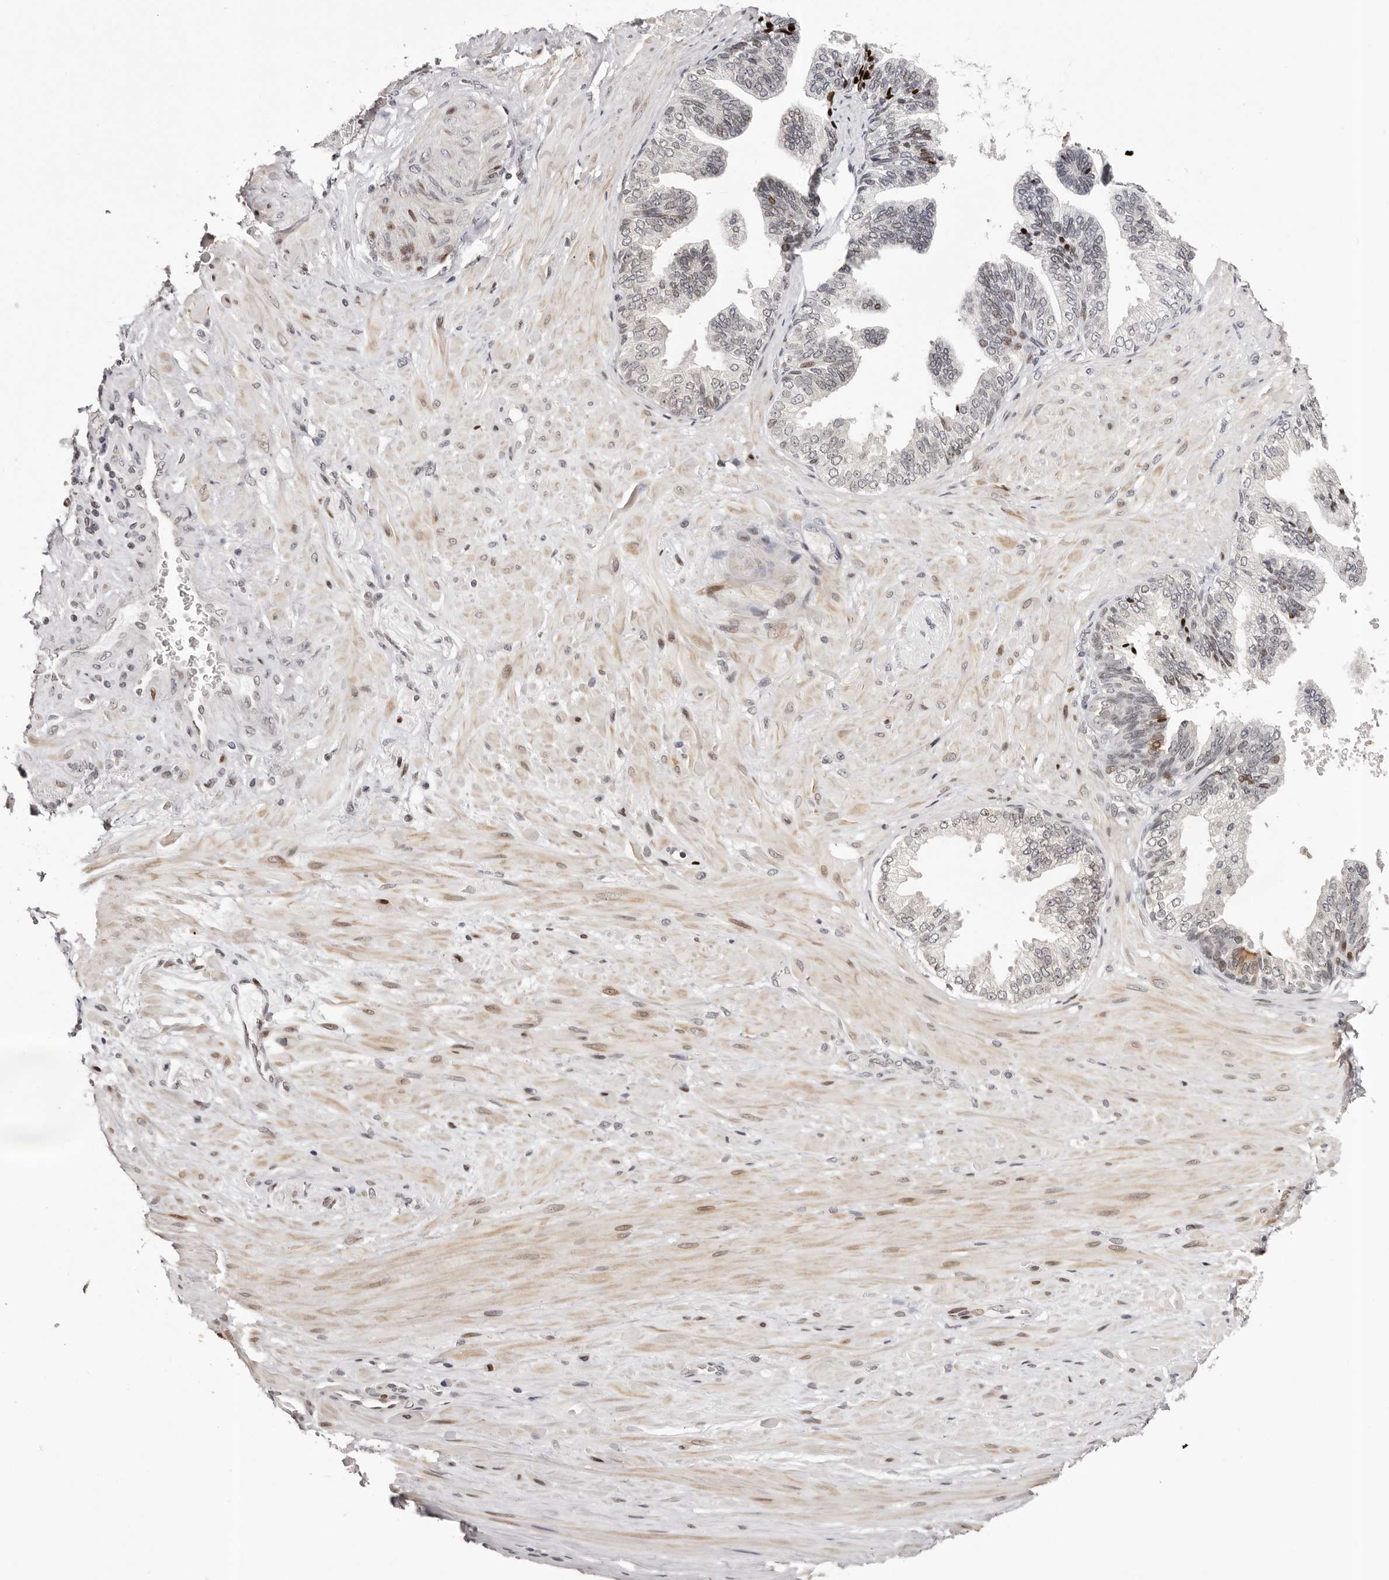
{"staining": {"intensity": "negative", "quantity": "none", "location": "none"}, "tissue": "adipose tissue", "cell_type": "Adipocytes", "image_type": "normal", "snomed": [{"axis": "morphology", "description": "Normal tissue, NOS"}, {"axis": "morphology", "description": "Adenocarcinoma, Low grade"}, {"axis": "topography", "description": "Prostate"}, {"axis": "topography", "description": "Peripheral nerve tissue"}], "caption": "Immunohistochemistry image of unremarkable adipose tissue: human adipose tissue stained with DAB (3,3'-diaminobenzidine) displays no significant protein positivity in adipocytes. (Immunohistochemistry (ihc), brightfield microscopy, high magnification).", "gene": "NUP153", "patient": {"sex": "male", "age": 63}}